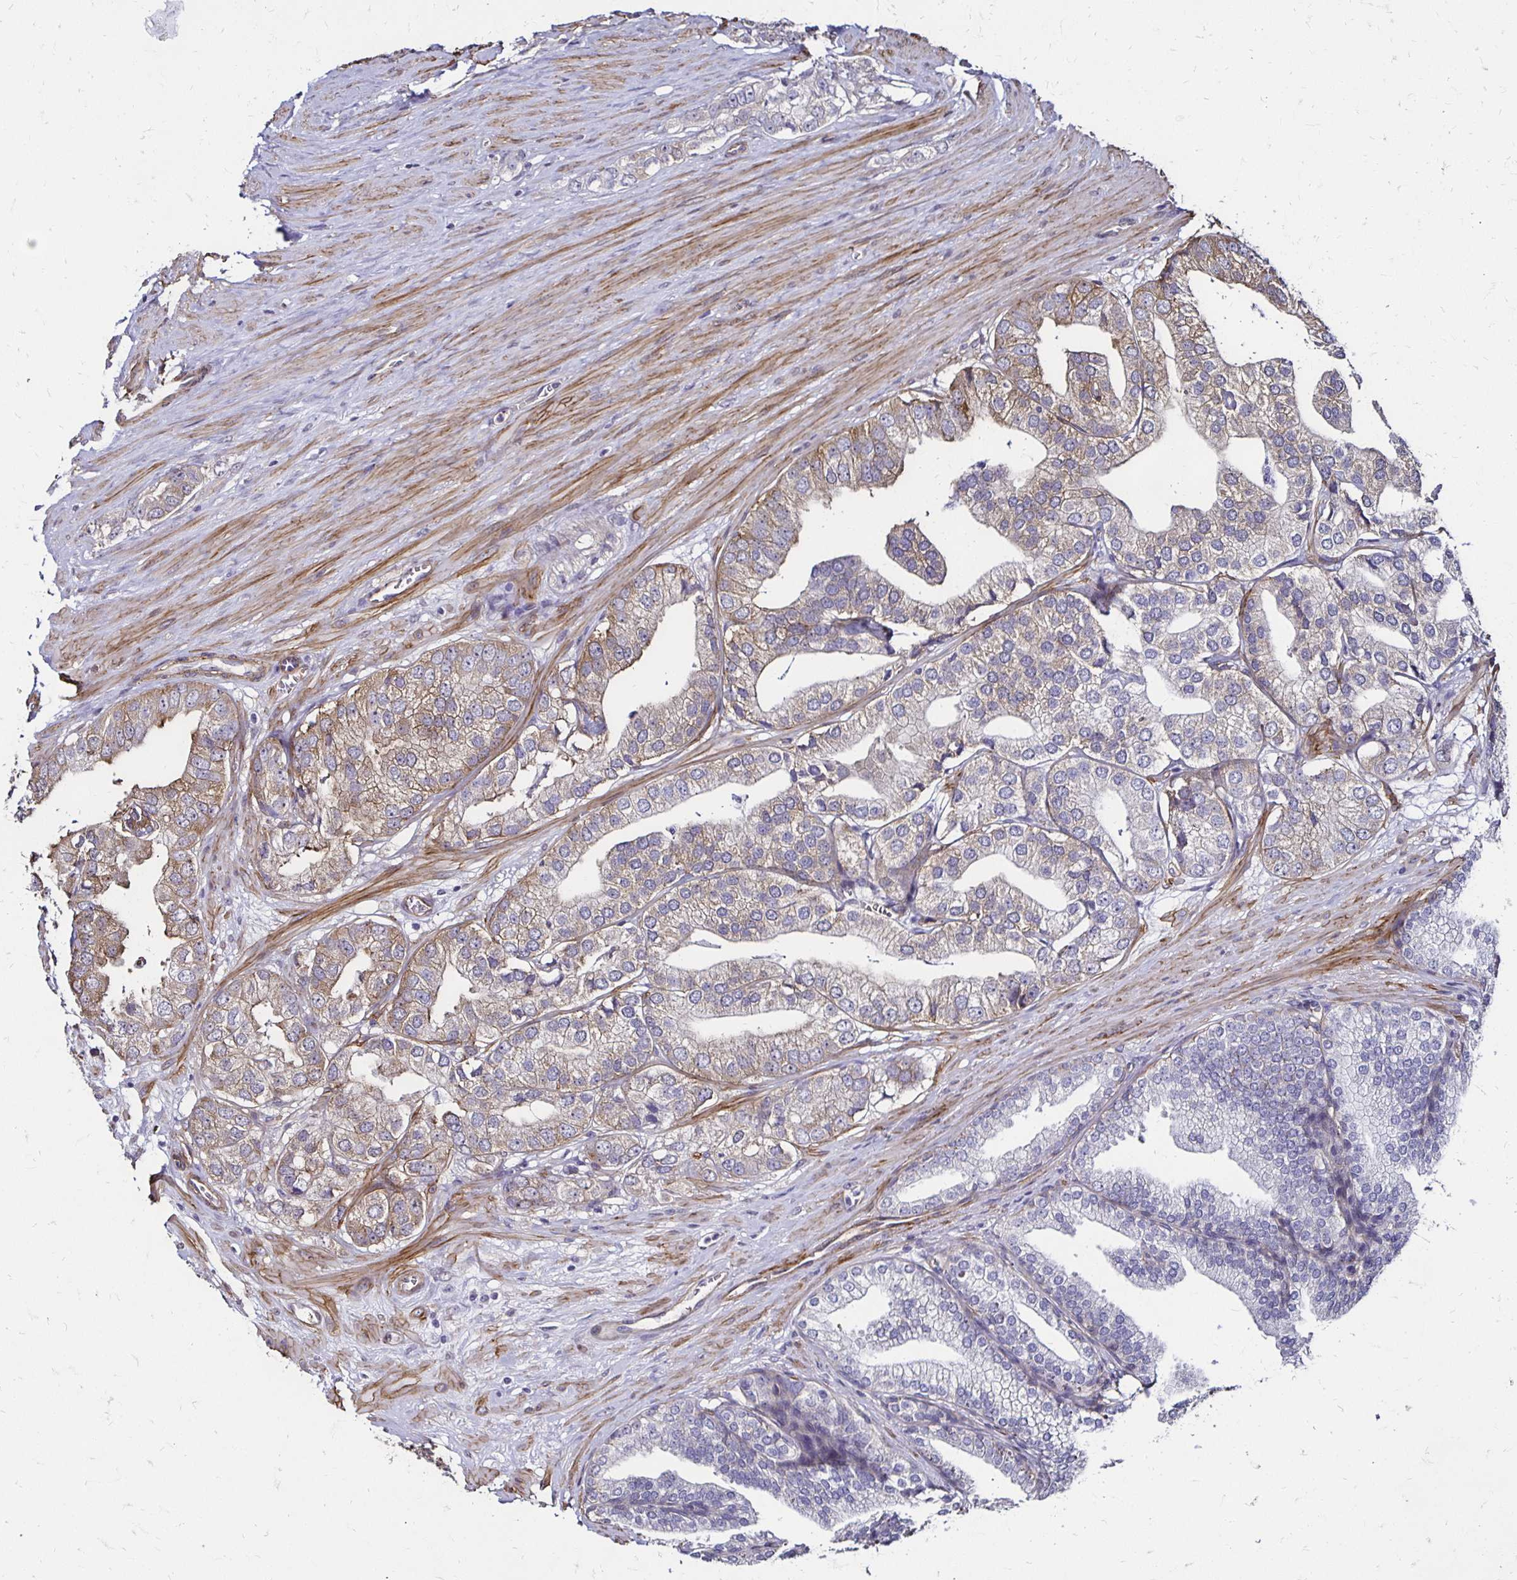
{"staining": {"intensity": "weak", "quantity": "25%-75%", "location": "cytoplasmic/membranous"}, "tissue": "prostate cancer", "cell_type": "Tumor cells", "image_type": "cancer", "snomed": [{"axis": "morphology", "description": "Adenocarcinoma, High grade"}, {"axis": "topography", "description": "Prostate"}], "caption": "IHC (DAB) staining of prostate high-grade adenocarcinoma reveals weak cytoplasmic/membranous protein positivity in approximately 25%-75% of tumor cells. (DAB = brown stain, brightfield microscopy at high magnification).", "gene": "ITGB1", "patient": {"sex": "male", "age": 58}}